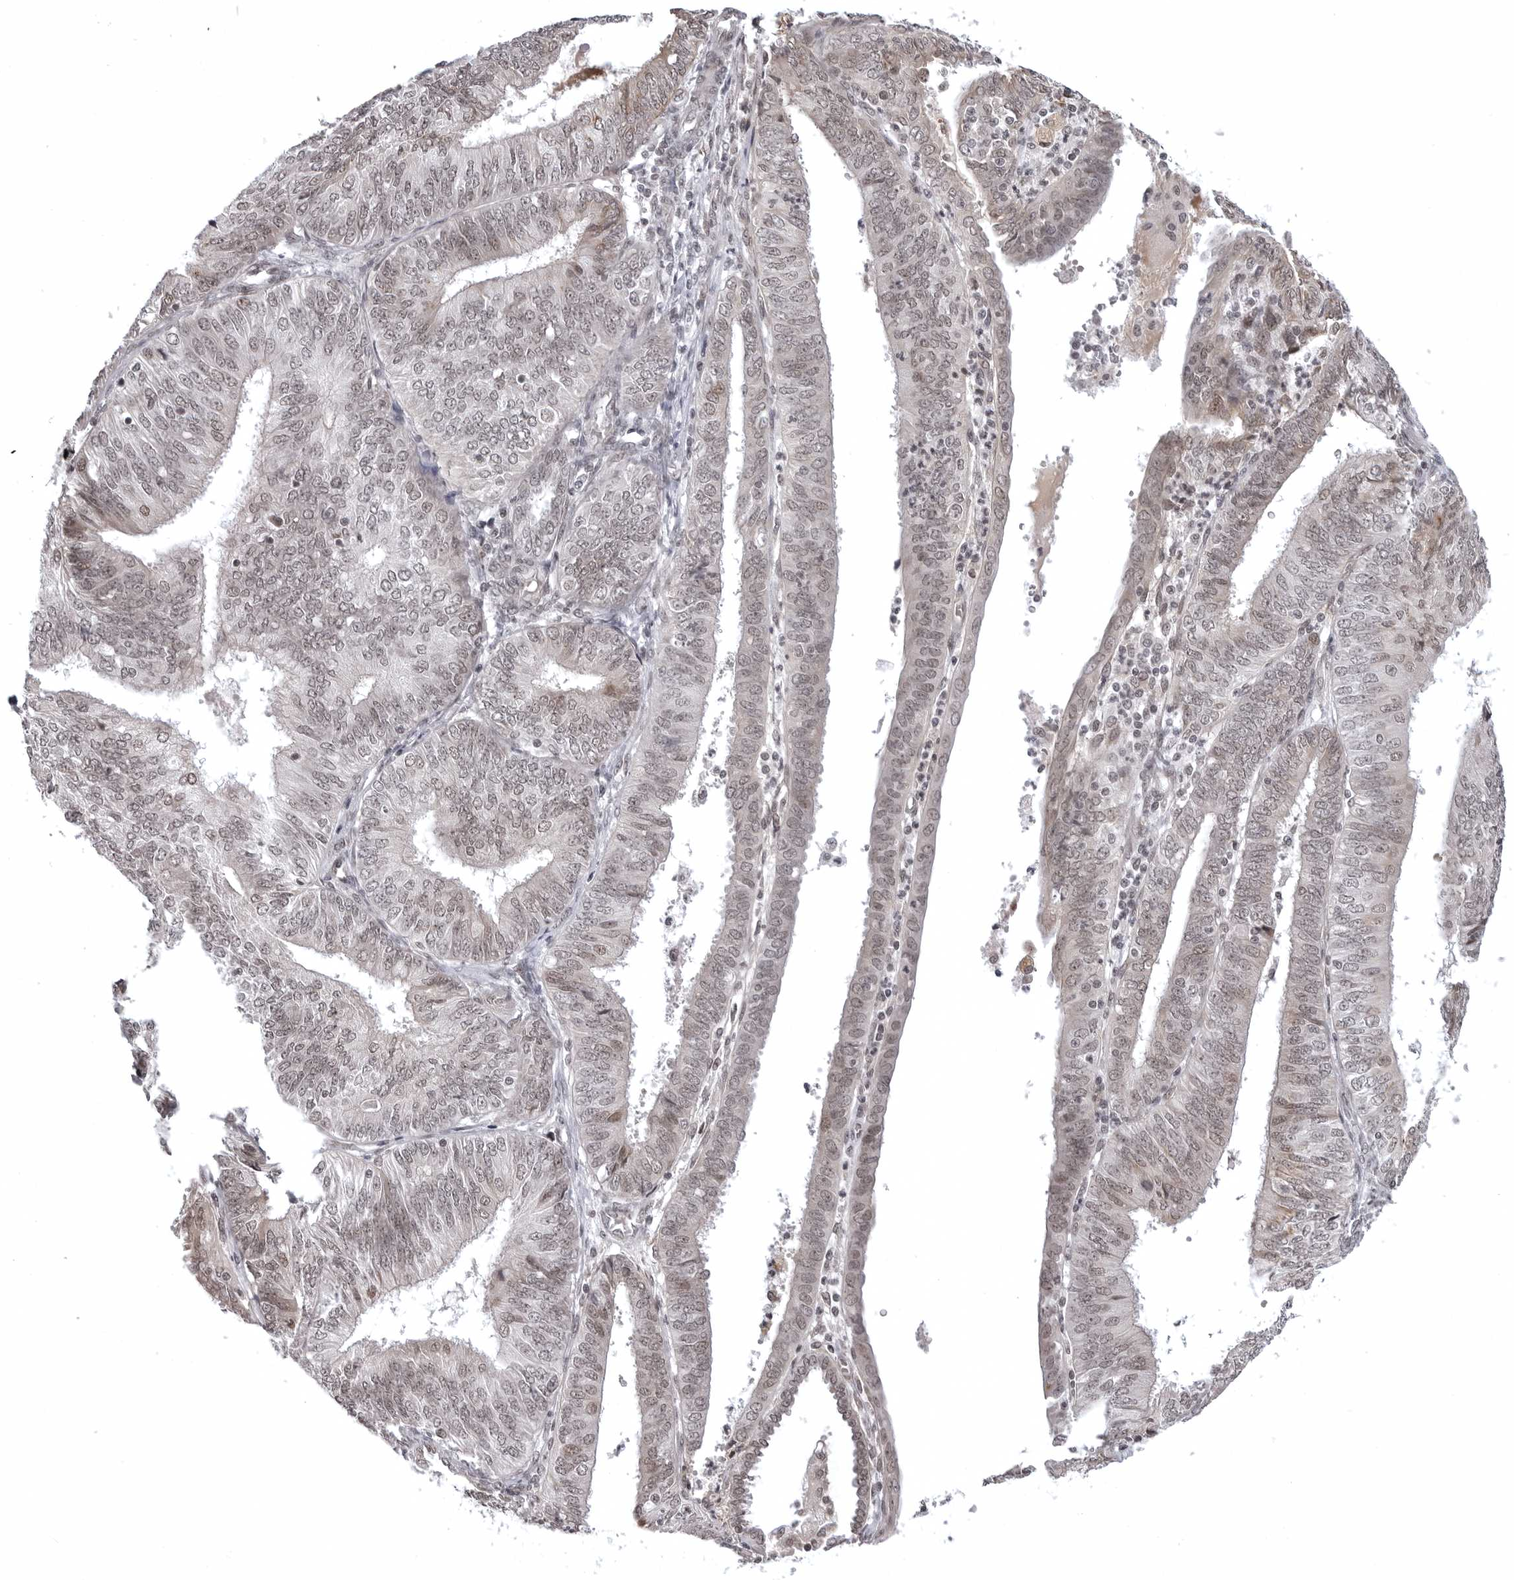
{"staining": {"intensity": "weak", "quantity": "25%-75%", "location": "nuclear"}, "tissue": "endometrial cancer", "cell_type": "Tumor cells", "image_type": "cancer", "snomed": [{"axis": "morphology", "description": "Adenocarcinoma, NOS"}, {"axis": "topography", "description": "Endometrium"}], "caption": "Endometrial adenocarcinoma was stained to show a protein in brown. There is low levels of weak nuclear positivity in approximately 25%-75% of tumor cells.", "gene": "PHF3", "patient": {"sex": "female", "age": 58}}